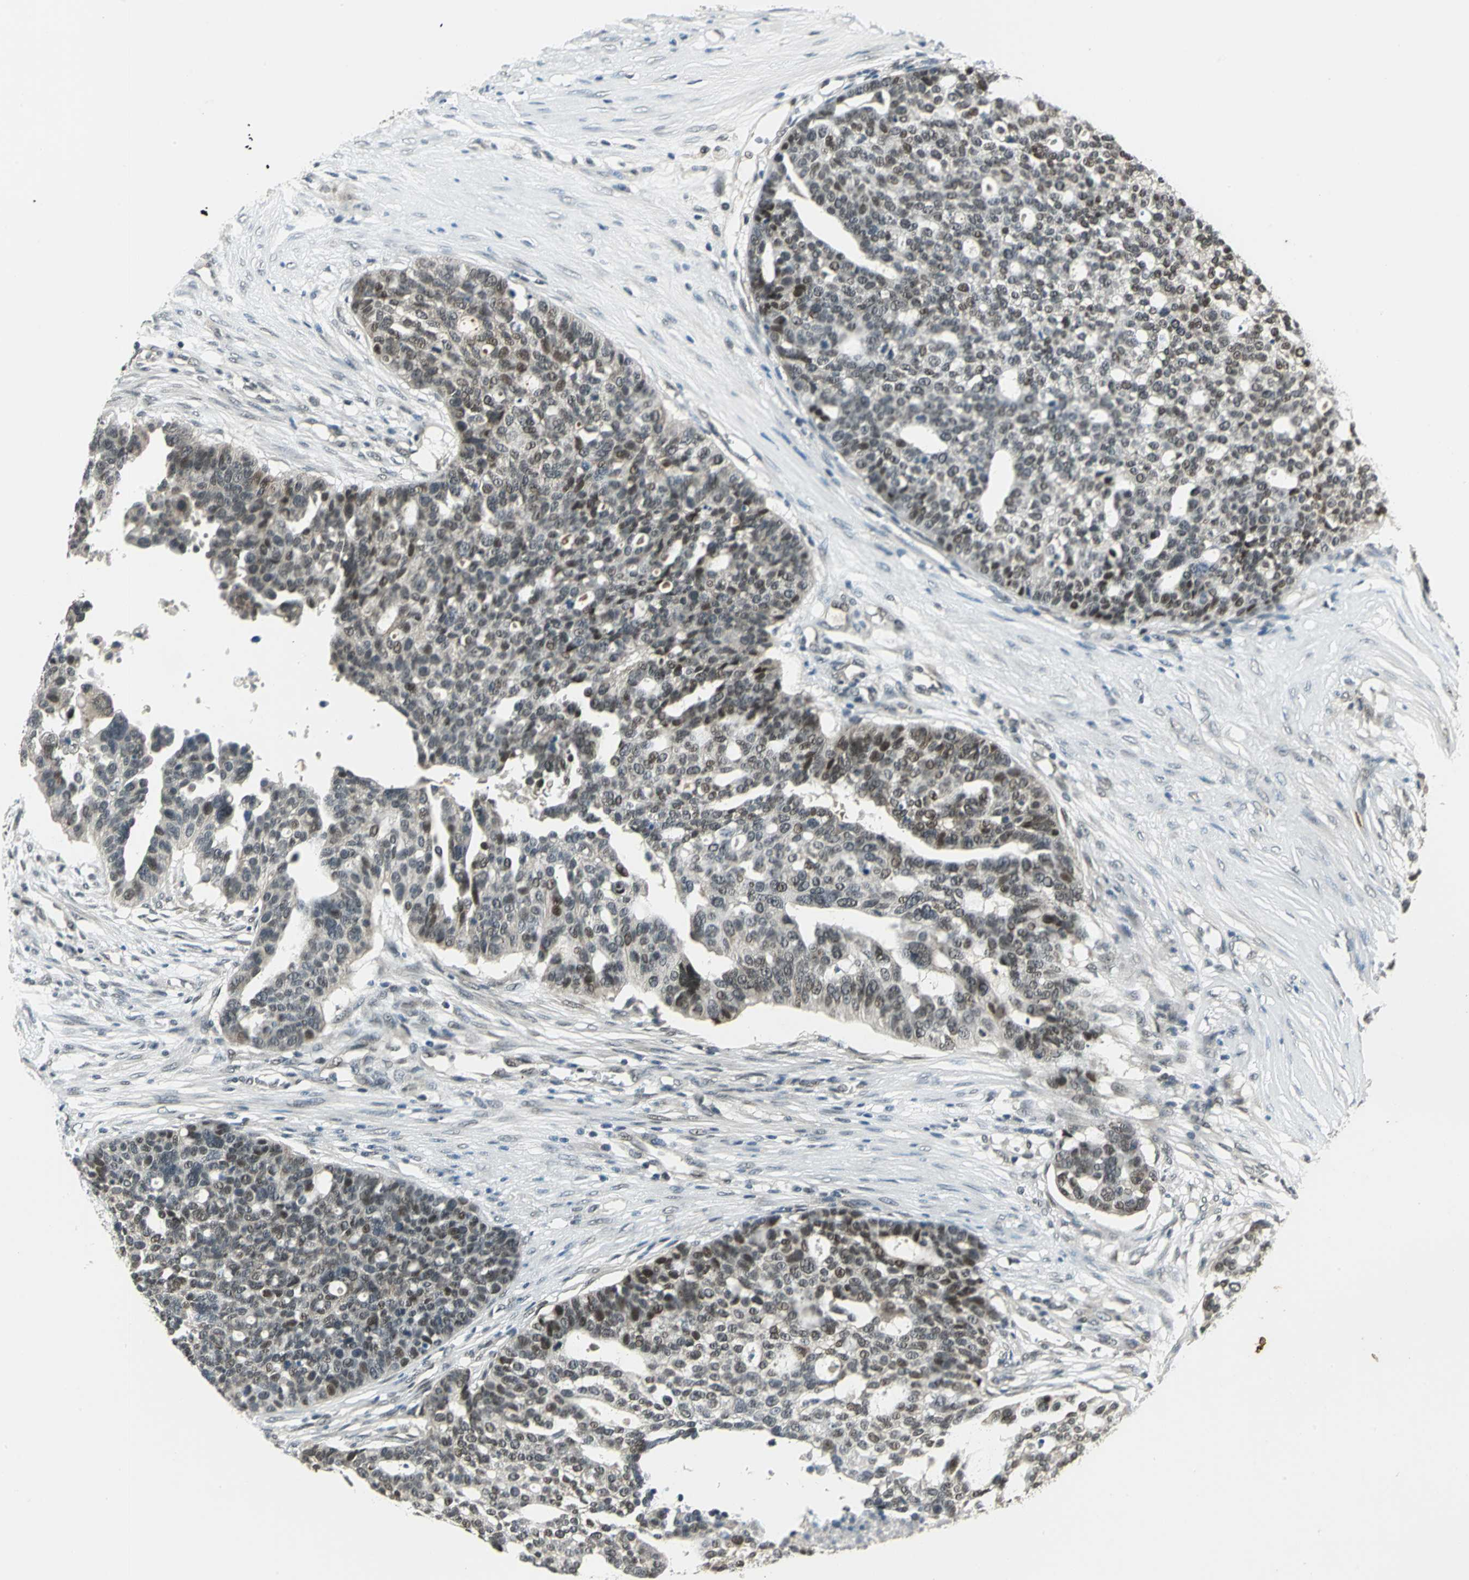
{"staining": {"intensity": "weak", "quantity": "<25%", "location": "nuclear"}, "tissue": "ovarian cancer", "cell_type": "Tumor cells", "image_type": "cancer", "snomed": [{"axis": "morphology", "description": "Cystadenocarcinoma, serous, NOS"}, {"axis": "topography", "description": "Ovary"}], "caption": "The image shows no significant staining in tumor cells of ovarian cancer.", "gene": "RAD17", "patient": {"sex": "female", "age": 59}}